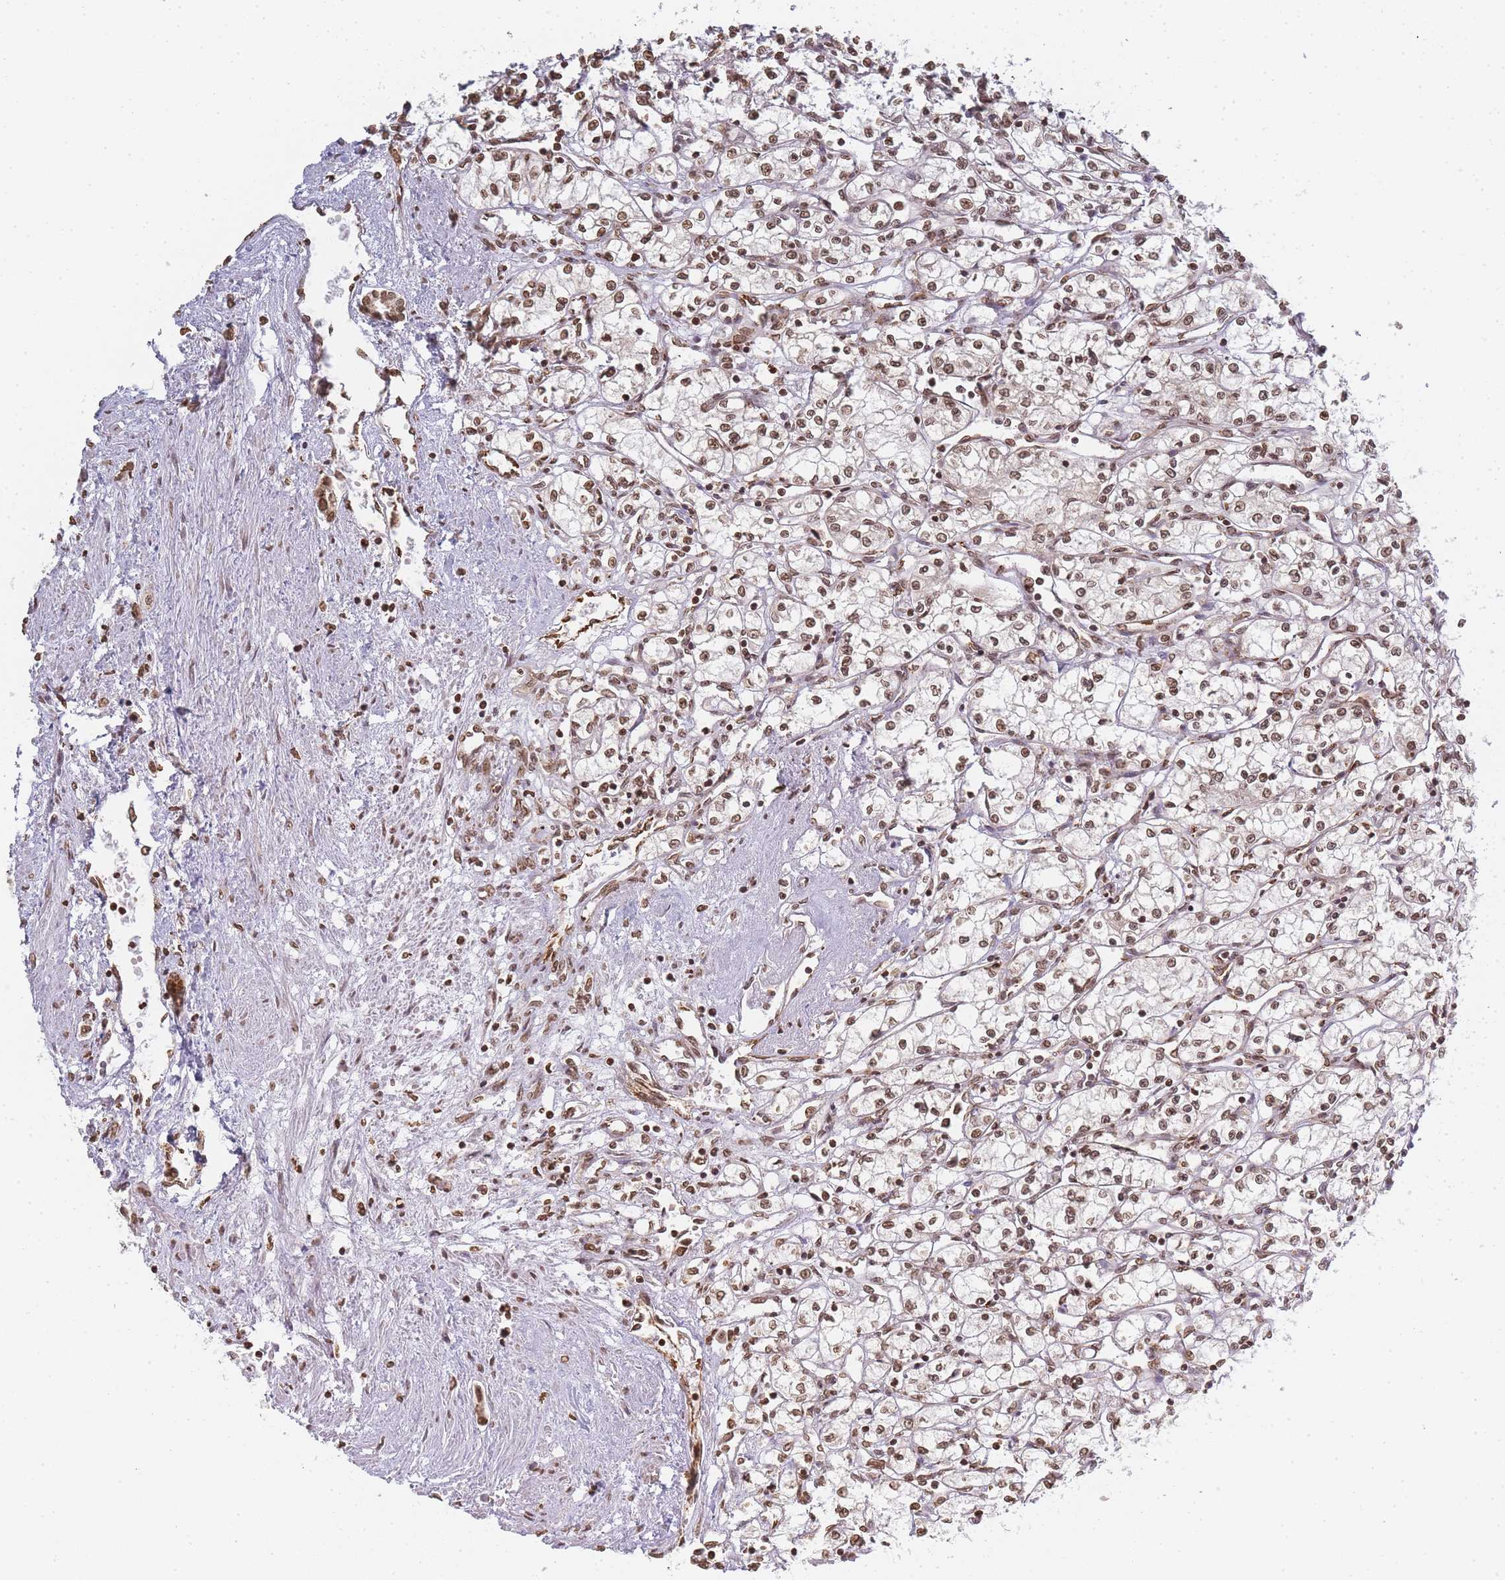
{"staining": {"intensity": "moderate", "quantity": ">75%", "location": "nuclear"}, "tissue": "renal cancer", "cell_type": "Tumor cells", "image_type": "cancer", "snomed": [{"axis": "morphology", "description": "Adenocarcinoma, NOS"}, {"axis": "topography", "description": "Kidney"}], "caption": "Immunohistochemistry (IHC) micrograph of neoplastic tissue: human renal cancer (adenocarcinoma) stained using immunohistochemistry shows medium levels of moderate protein expression localized specifically in the nuclear of tumor cells, appearing as a nuclear brown color.", "gene": "WWTR1", "patient": {"sex": "male", "age": 59}}